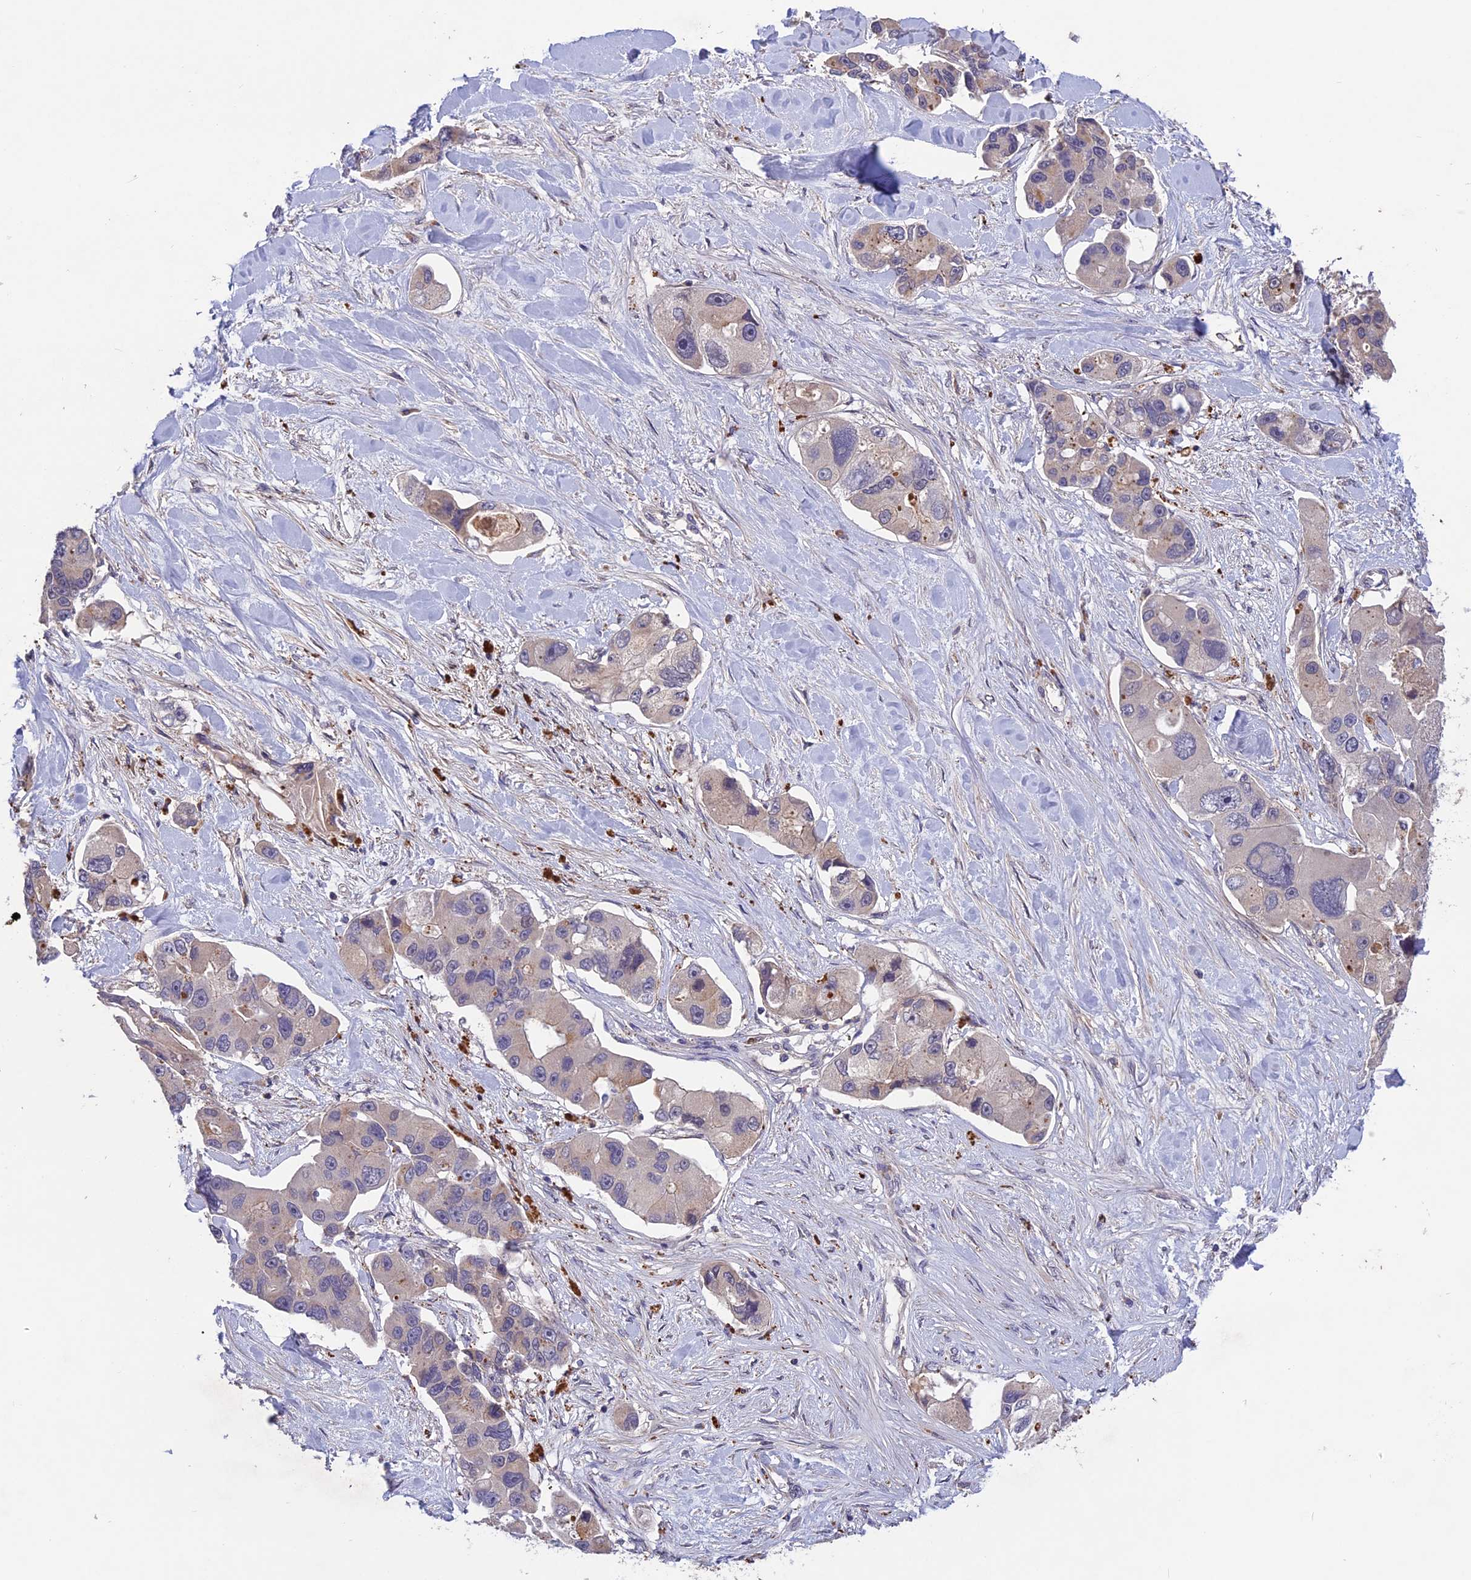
{"staining": {"intensity": "negative", "quantity": "none", "location": "none"}, "tissue": "lung cancer", "cell_type": "Tumor cells", "image_type": "cancer", "snomed": [{"axis": "morphology", "description": "Adenocarcinoma, NOS"}, {"axis": "topography", "description": "Lung"}], "caption": "Adenocarcinoma (lung) was stained to show a protein in brown. There is no significant positivity in tumor cells.", "gene": "ADO", "patient": {"sex": "female", "age": 54}}